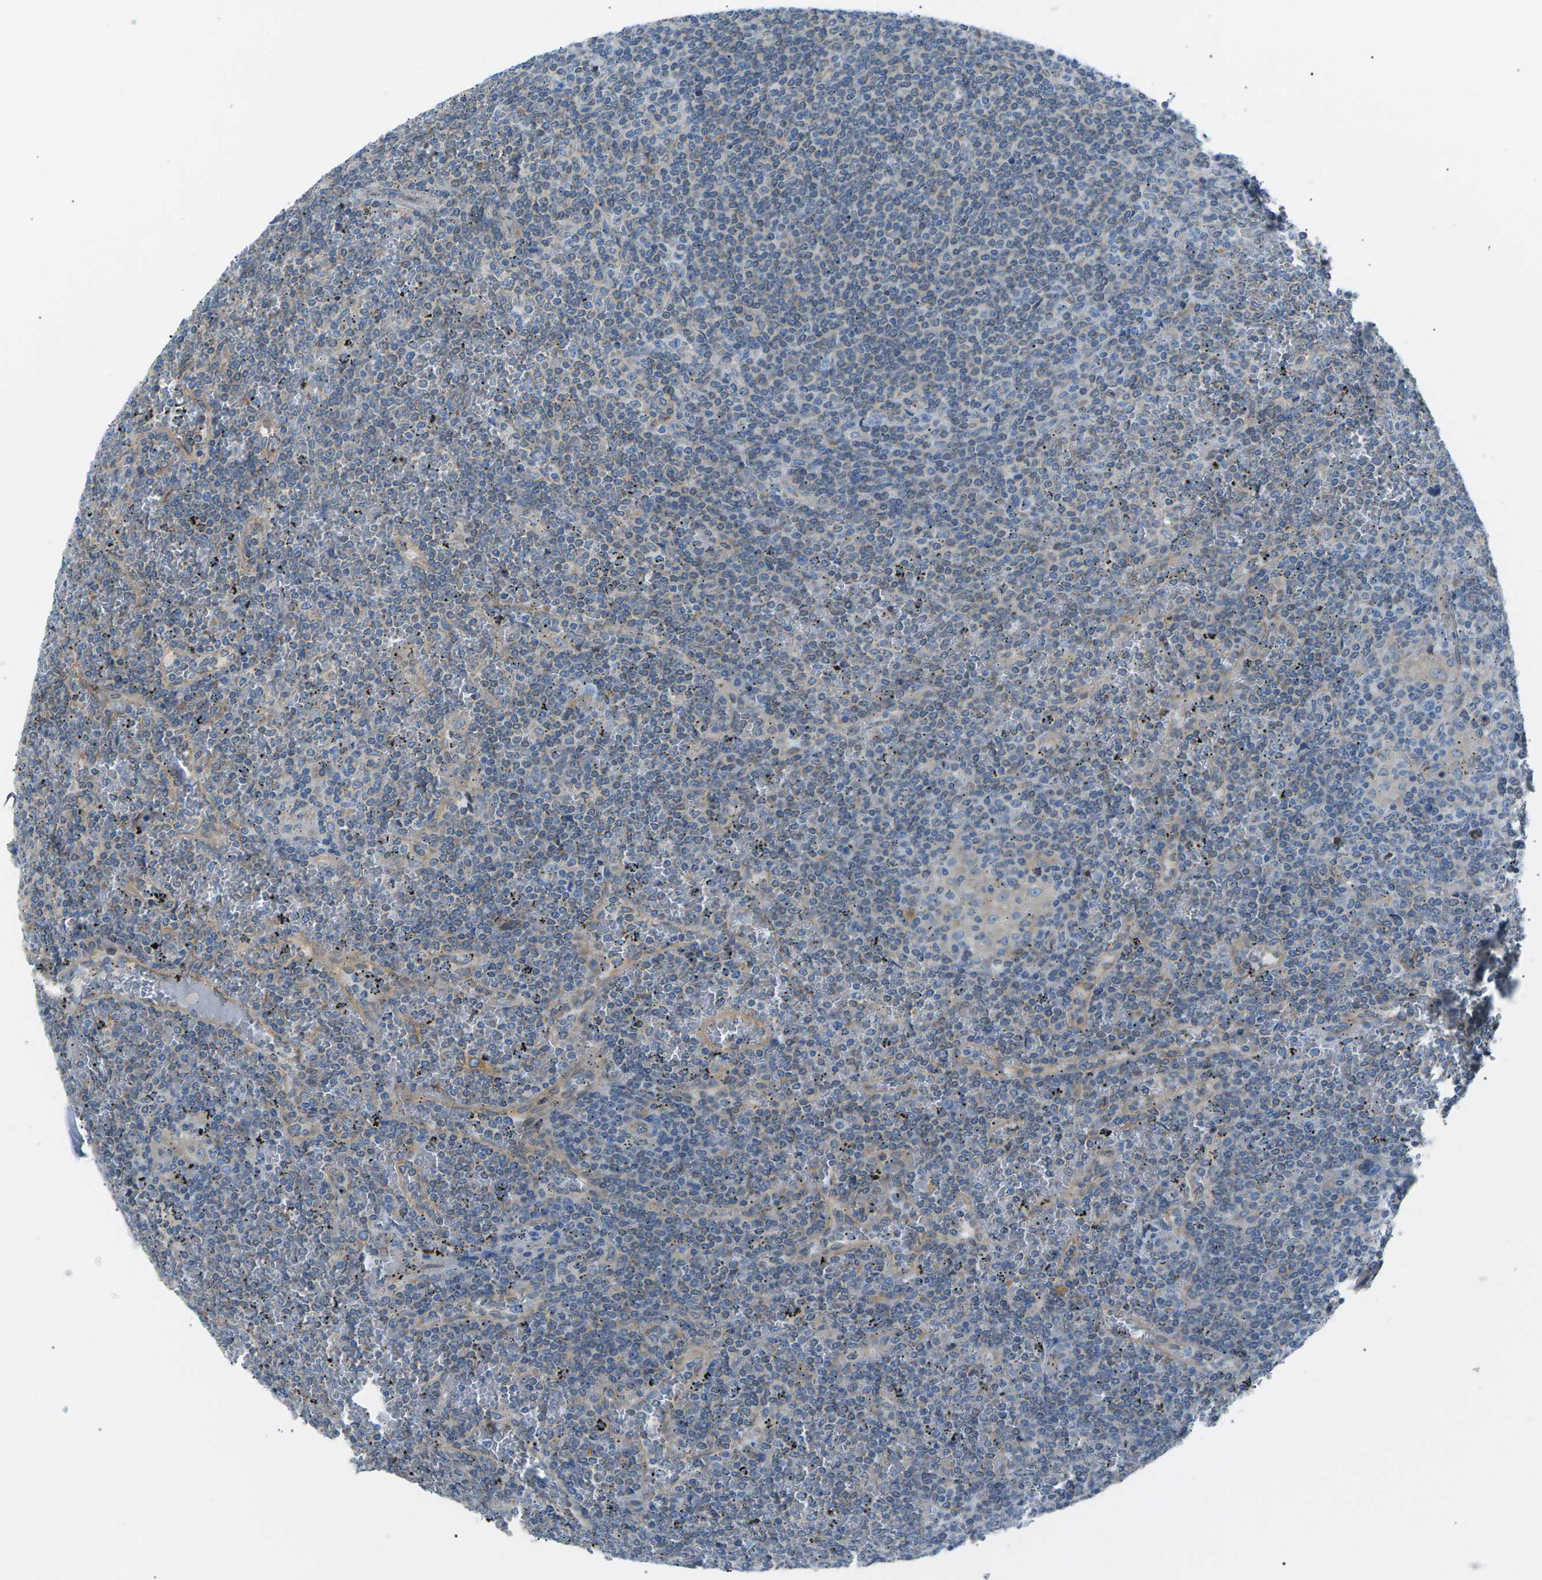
{"staining": {"intensity": "negative", "quantity": "none", "location": "none"}, "tissue": "lymphoma", "cell_type": "Tumor cells", "image_type": "cancer", "snomed": [{"axis": "morphology", "description": "Malignant lymphoma, non-Hodgkin's type, Low grade"}, {"axis": "topography", "description": "Spleen"}], "caption": "An image of low-grade malignant lymphoma, non-Hodgkin's type stained for a protein reveals no brown staining in tumor cells.", "gene": "ZDHHC24", "patient": {"sex": "female", "age": 19}}